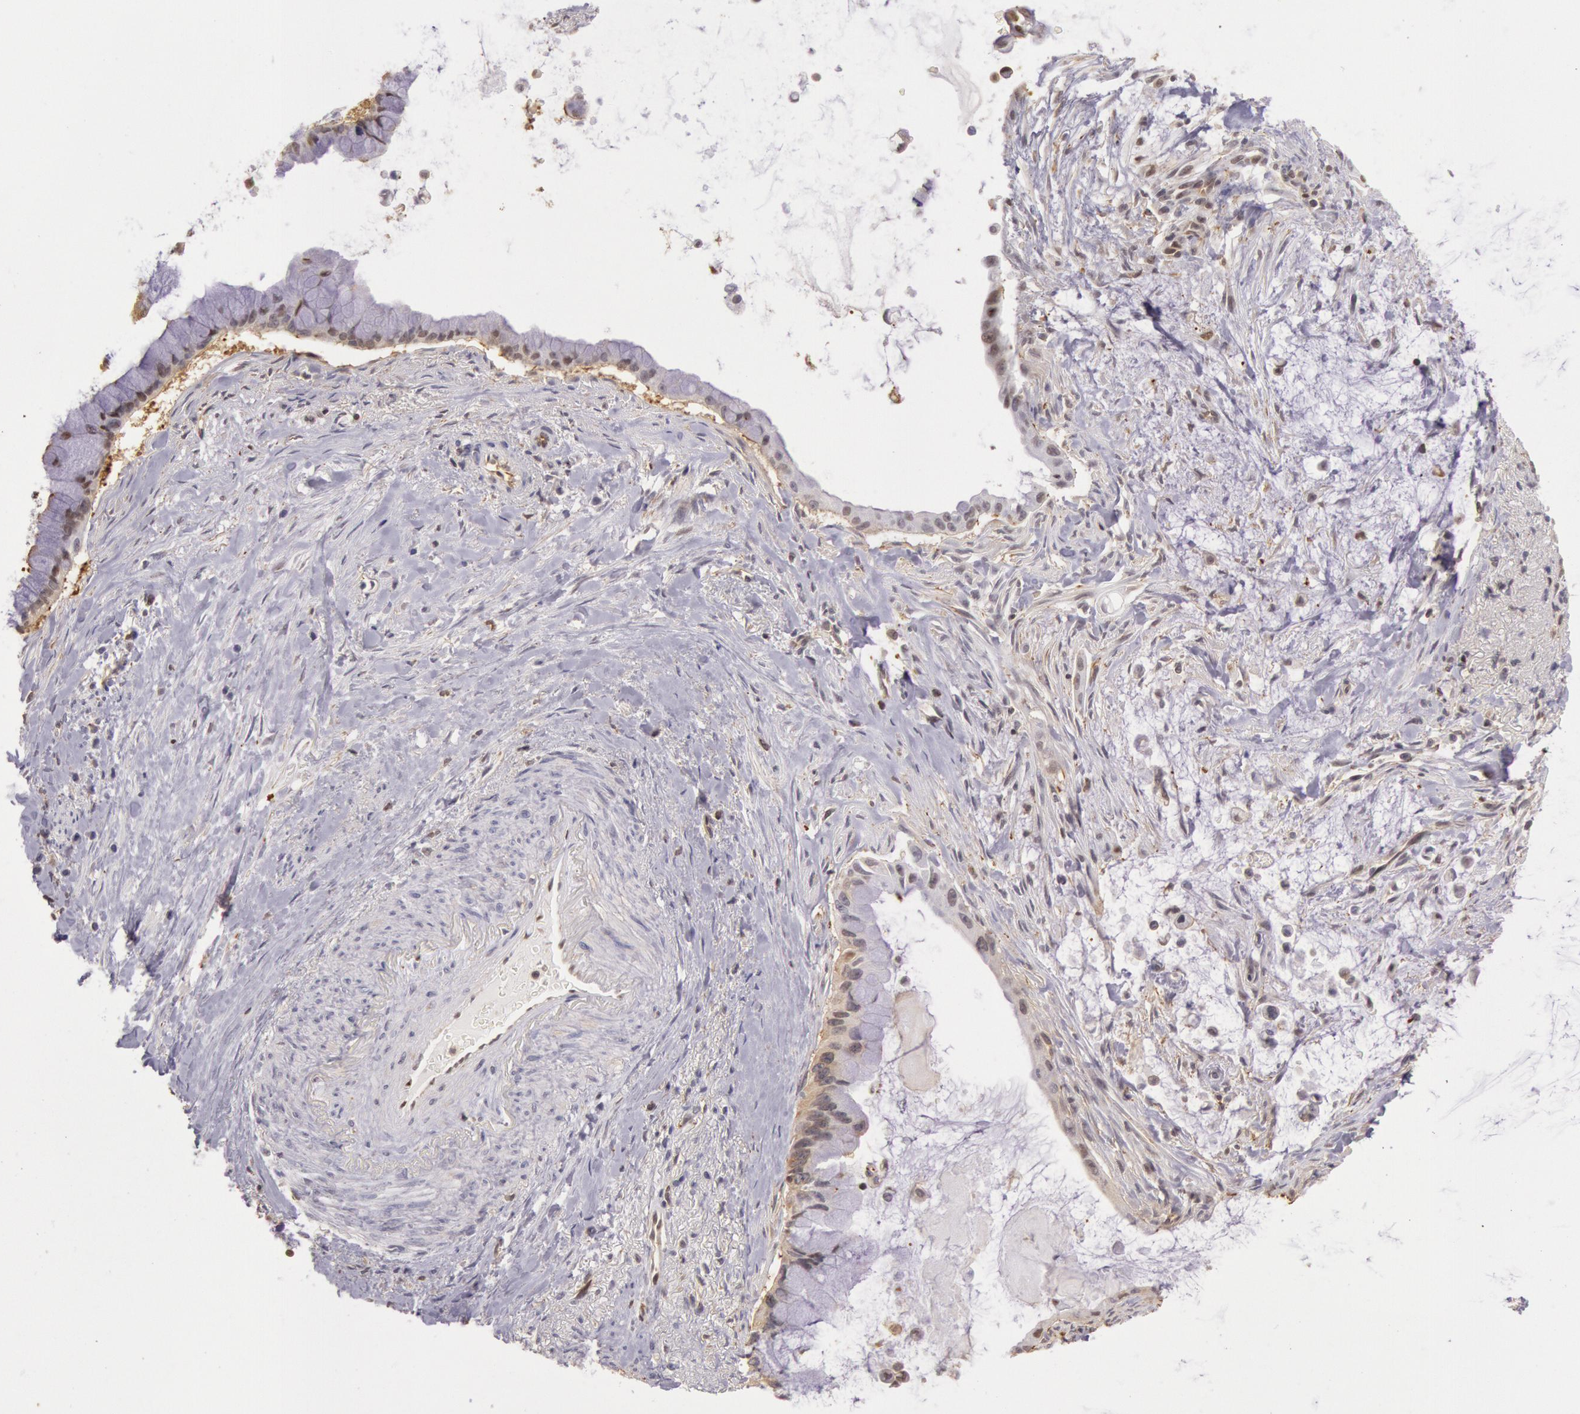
{"staining": {"intensity": "moderate", "quantity": "<25%", "location": "cytoplasmic/membranous"}, "tissue": "pancreatic cancer", "cell_type": "Tumor cells", "image_type": "cancer", "snomed": [{"axis": "morphology", "description": "Adenocarcinoma, NOS"}, {"axis": "topography", "description": "Pancreas"}], "caption": "Protein expression analysis of pancreatic cancer (adenocarcinoma) displays moderate cytoplasmic/membranous positivity in about <25% of tumor cells.", "gene": "HIF1A", "patient": {"sex": "male", "age": 59}}